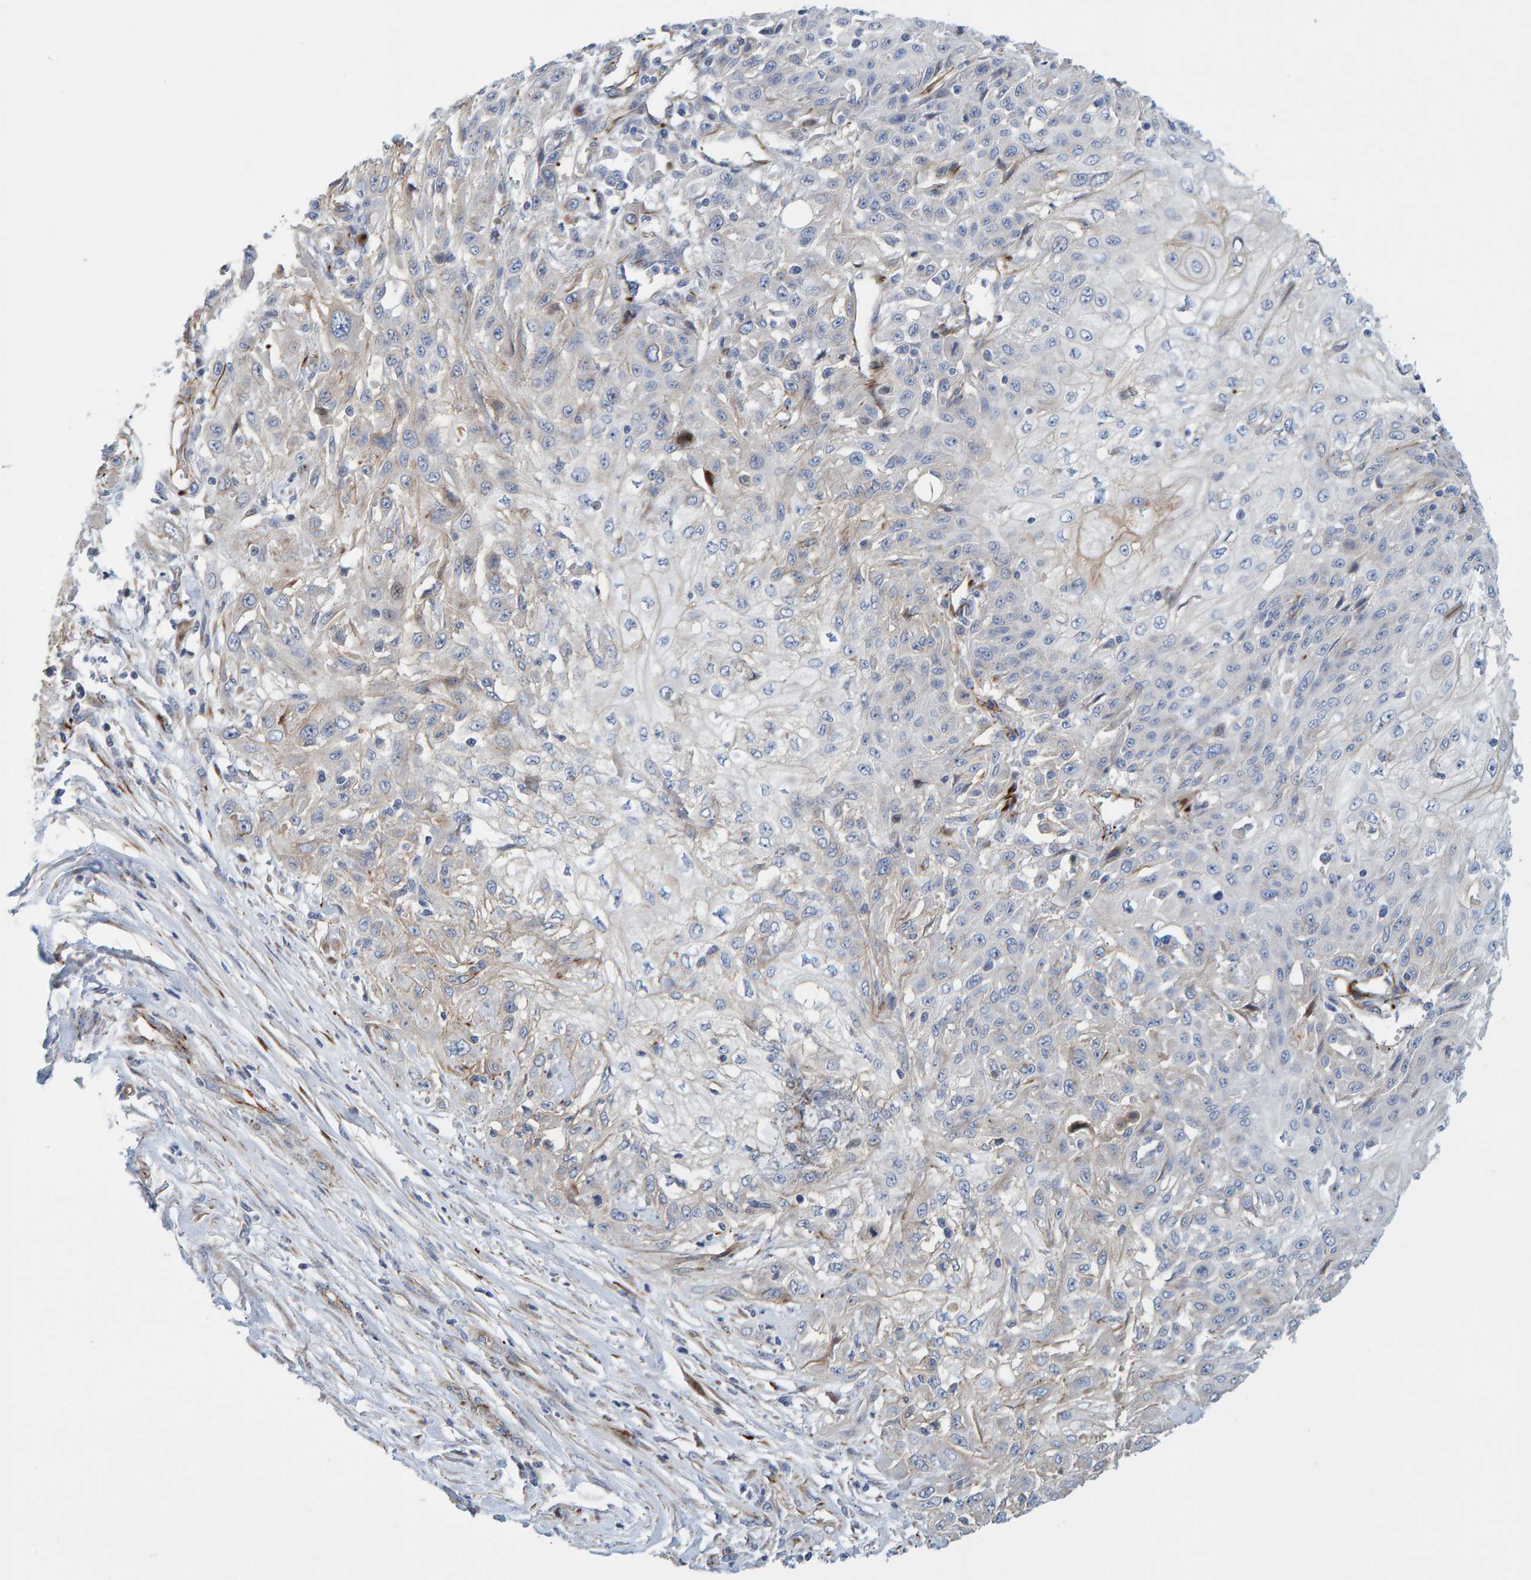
{"staining": {"intensity": "weak", "quantity": "<25%", "location": "cytoplasmic/membranous"}, "tissue": "skin cancer", "cell_type": "Tumor cells", "image_type": "cancer", "snomed": [{"axis": "morphology", "description": "Squamous cell carcinoma, NOS"}, {"axis": "morphology", "description": "Squamous cell carcinoma, metastatic, NOS"}, {"axis": "topography", "description": "Skin"}, {"axis": "topography", "description": "Lymph node"}], "caption": "This is an IHC image of skin metastatic squamous cell carcinoma. There is no staining in tumor cells.", "gene": "POLG2", "patient": {"sex": "male", "age": 75}}